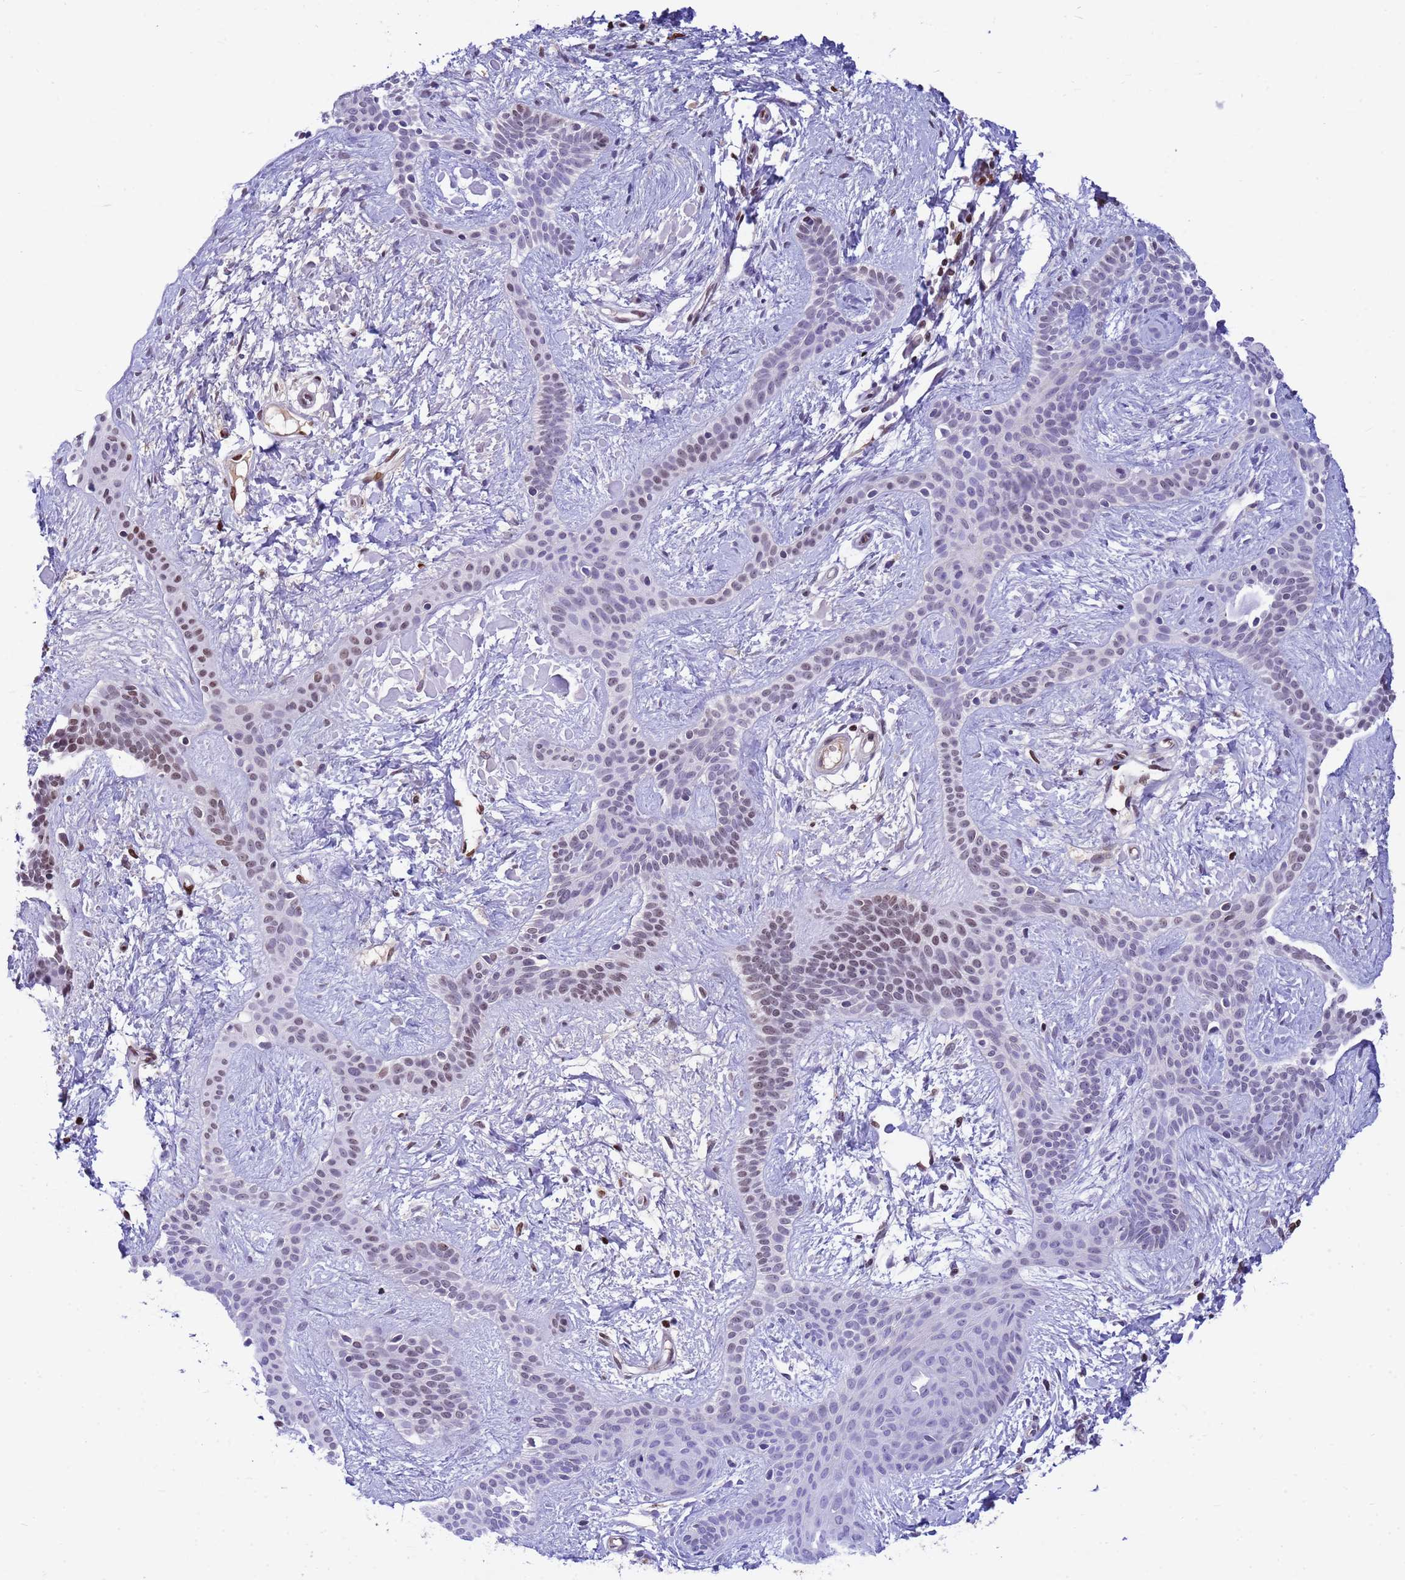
{"staining": {"intensity": "weak", "quantity": "<25%", "location": "nuclear"}, "tissue": "skin cancer", "cell_type": "Tumor cells", "image_type": "cancer", "snomed": [{"axis": "morphology", "description": "Basal cell carcinoma"}, {"axis": "topography", "description": "Skin"}], "caption": "Tumor cells are negative for brown protein staining in skin basal cell carcinoma.", "gene": "ORM1", "patient": {"sex": "male", "age": 78}}